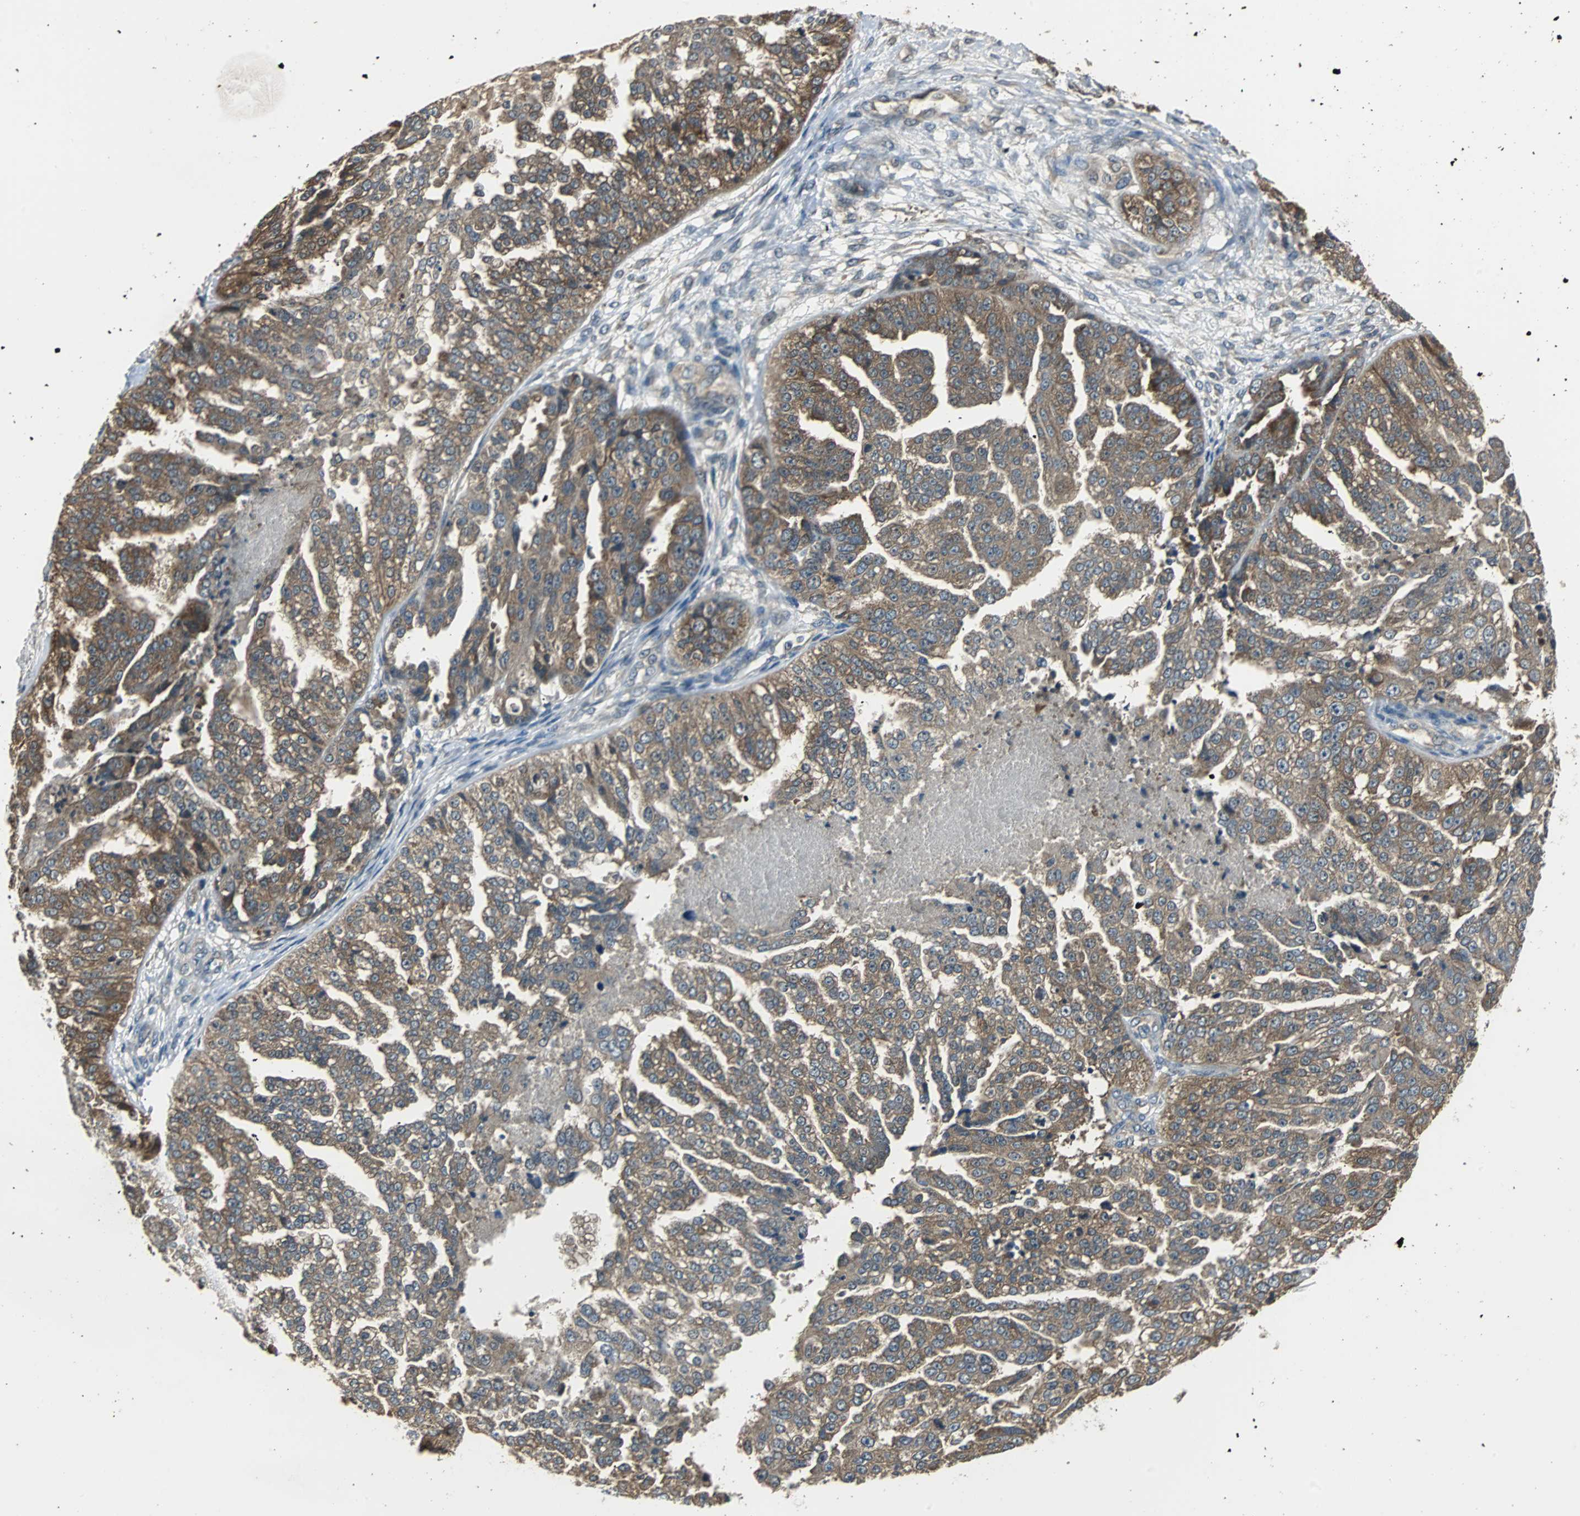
{"staining": {"intensity": "moderate", "quantity": ">75%", "location": "cytoplasmic/membranous"}, "tissue": "ovarian cancer", "cell_type": "Tumor cells", "image_type": "cancer", "snomed": [{"axis": "morphology", "description": "Cystadenocarcinoma, serous, NOS"}, {"axis": "topography", "description": "Ovary"}], "caption": "Immunohistochemical staining of serous cystadenocarcinoma (ovarian) exhibits moderate cytoplasmic/membranous protein positivity in approximately >75% of tumor cells. (DAB IHC with brightfield microscopy, high magnification).", "gene": "ABHD2", "patient": {"sex": "female", "age": 58}}